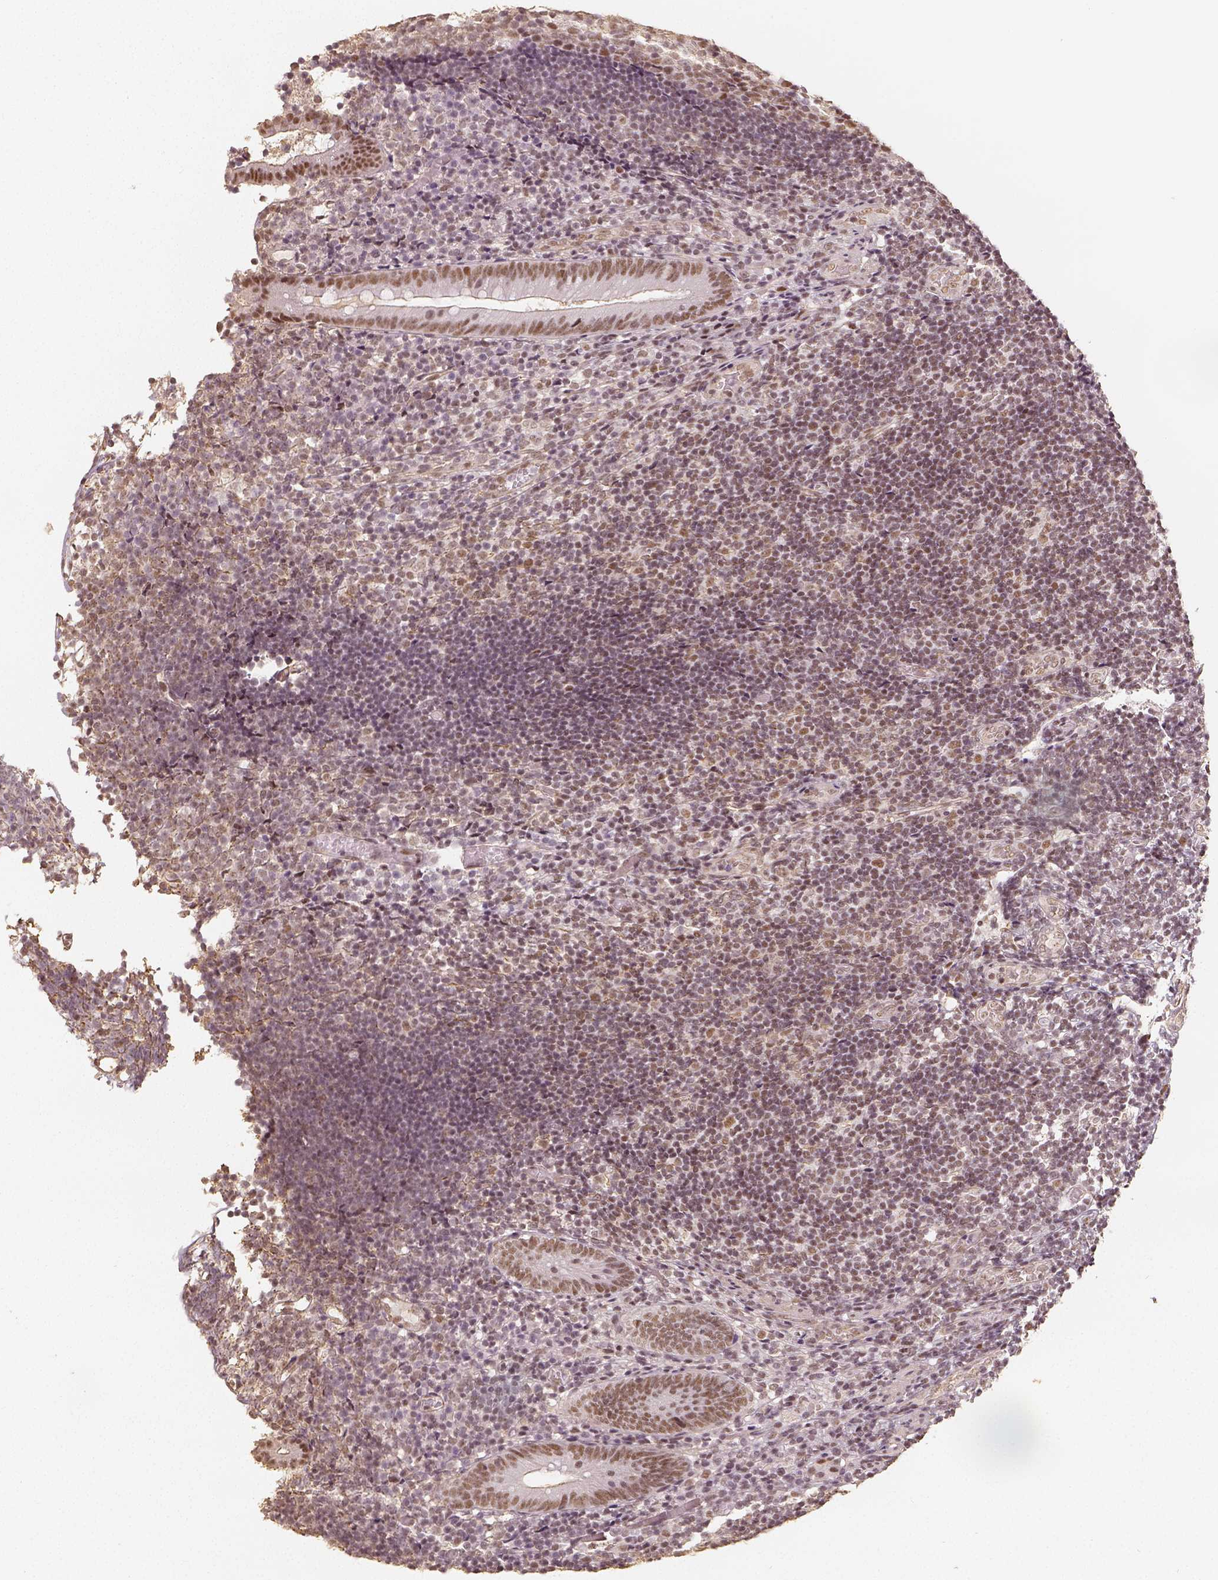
{"staining": {"intensity": "moderate", "quantity": ">75%", "location": "nuclear"}, "tissue": "appendix", "cell_type": "Glandular cells", "image_type": "normal", "snomed": [{"axis": "morphology", "description": "Normal tissue, NOS"}, {"axis": "topography", "description": "Appendix"}], "caption": "IHC (DAB) staining of normal human appendix exhibits moderate nuclear protein positivity in approximately >75% of glandular cells.", "gene": "HDAC1", "patient": {"sex": "female", "age": 32}}